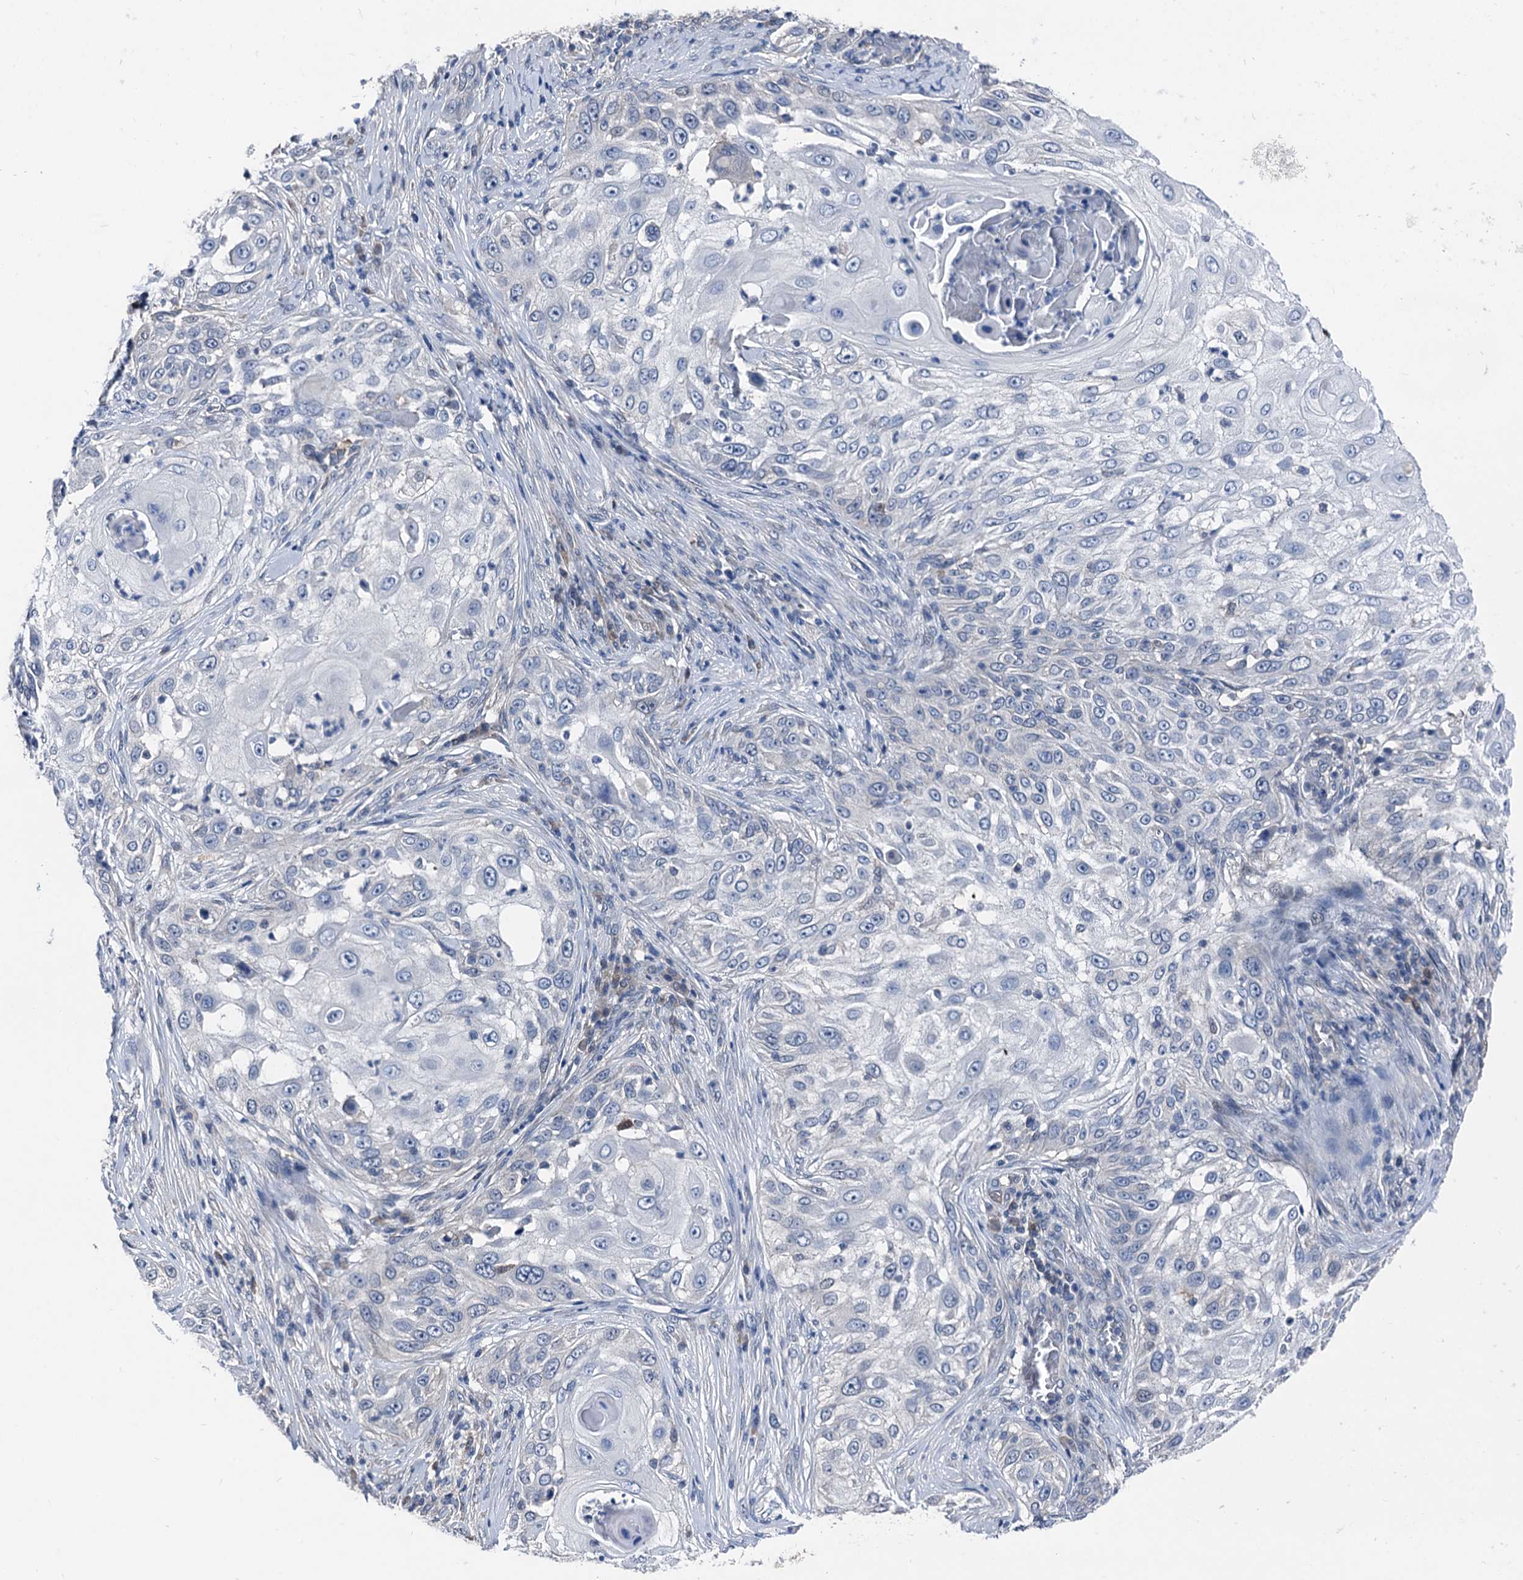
{"staining": {"intensity": "negative", "quantity": "none", "location": "none"}, "tissue": "skin cancer", "cell_type": "Tumor cells", "image_type": "cancer", "snomed": [{"axis": "morphology", "description": "Squamous cell carcinoma, NOS"}, {"axis": "topography", "description": "Skin"}], "caption": "The immunohistochemistry (IHC) photomicrograph has no significant staining in tumor cells of skin cancer (squamous cell carcinoma) tissue.", "gene": "GLO1", "patient": {"sex": "female", "age": 44}}